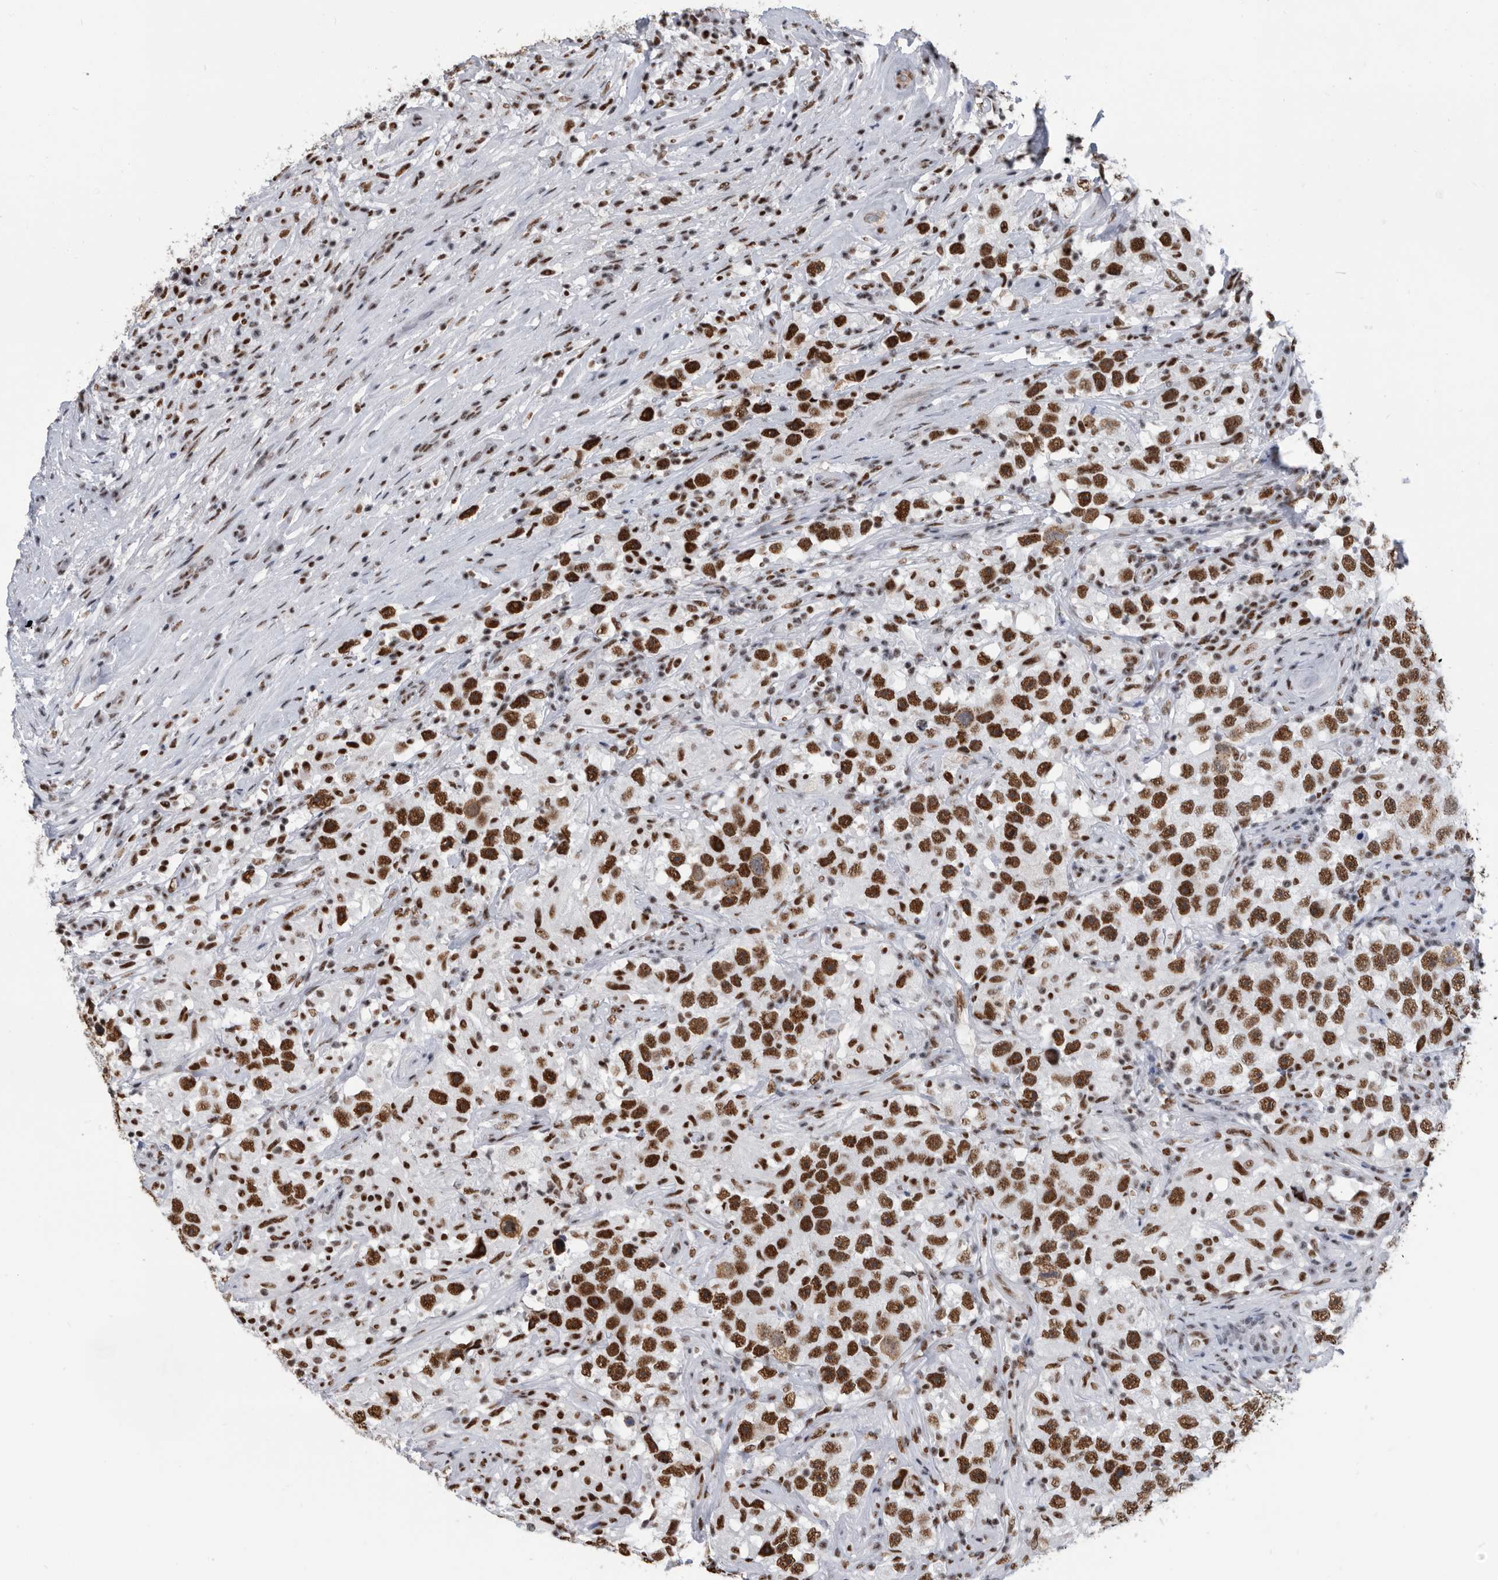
{"staining": {"intensity": "strong", "quantity": ">75%", "location": "nuclear"}, "tissue": "testis cancer", "cell_type": "Tumor cells", "image_type": "cancer", "snomed": [{"axis": "morphology", "description": "Seminoma, NOS"}, {"axis": "topography", "description": "Testis"}], "caption": "A photomicrograph of testis cancer (seminoma) stained for a protein shows strong nuclear brown staining in tumor cells.", "gene": "SF3A1", "patient": {"sex": "male", "age": 49}}